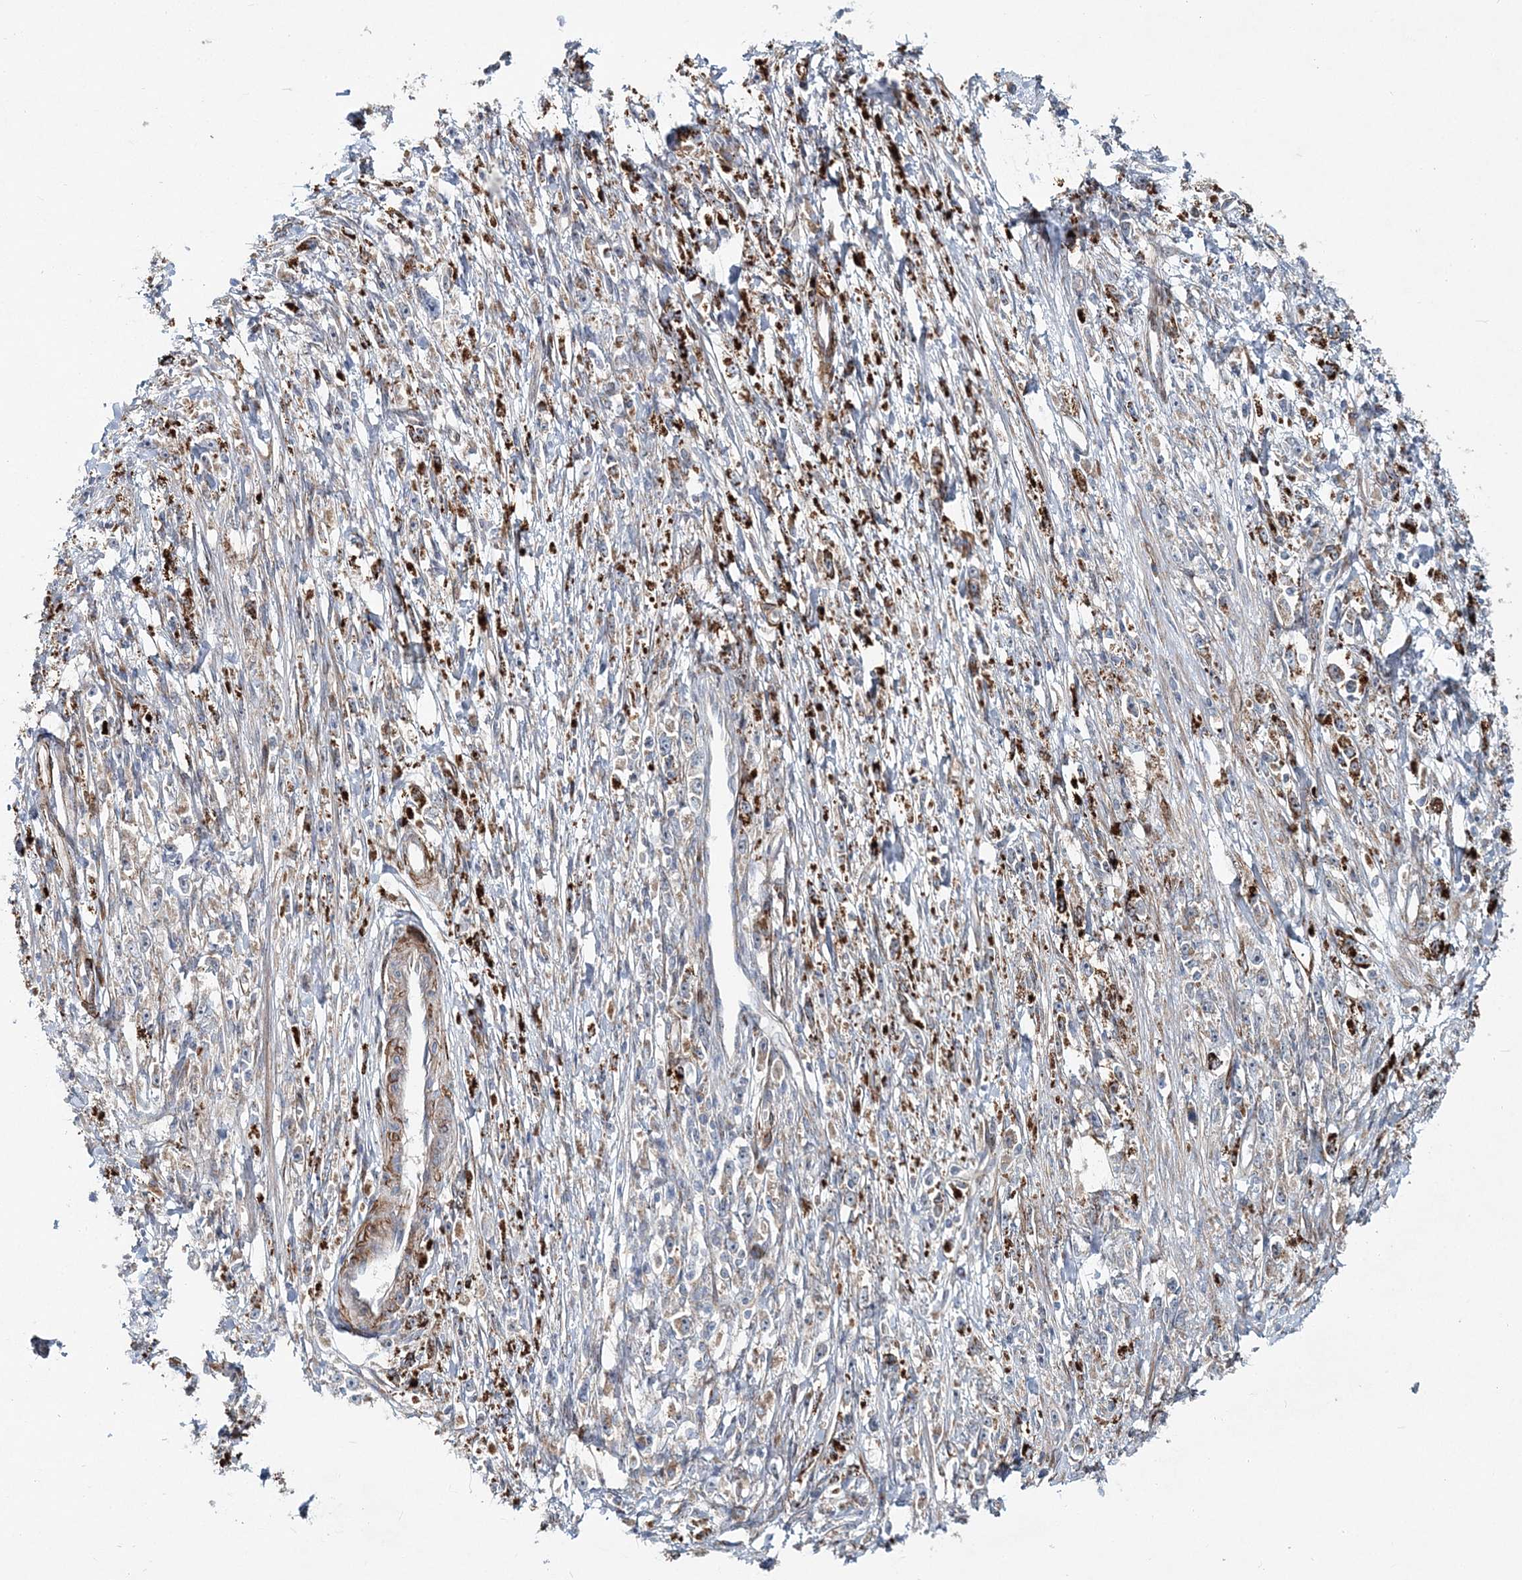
{"staining": {"intensity": "weak", "quantity": "<25%", "location": "cytoplasmic/membranous"}, "tissue": "stomach cancer", "cell_type": "Tumor cells", "image_type": "cancer", "snomed": [{"axis": "morphology", "description": "Adenocarcinoma, NOS"}, {"axis": "topography", "description": "Stomach"}], "caption": "High magnification brightfield microscopy of adenocarcinoma (stomach) stained with DAB (3,3'-diaminobenzidine) (brown) and counterstained with hematoxylin (blue): tumor cells show no significant positivity. Nuclei are stained in blue.", "gene": "NBAS", "patient": {"sex": "female", "age": 59}}